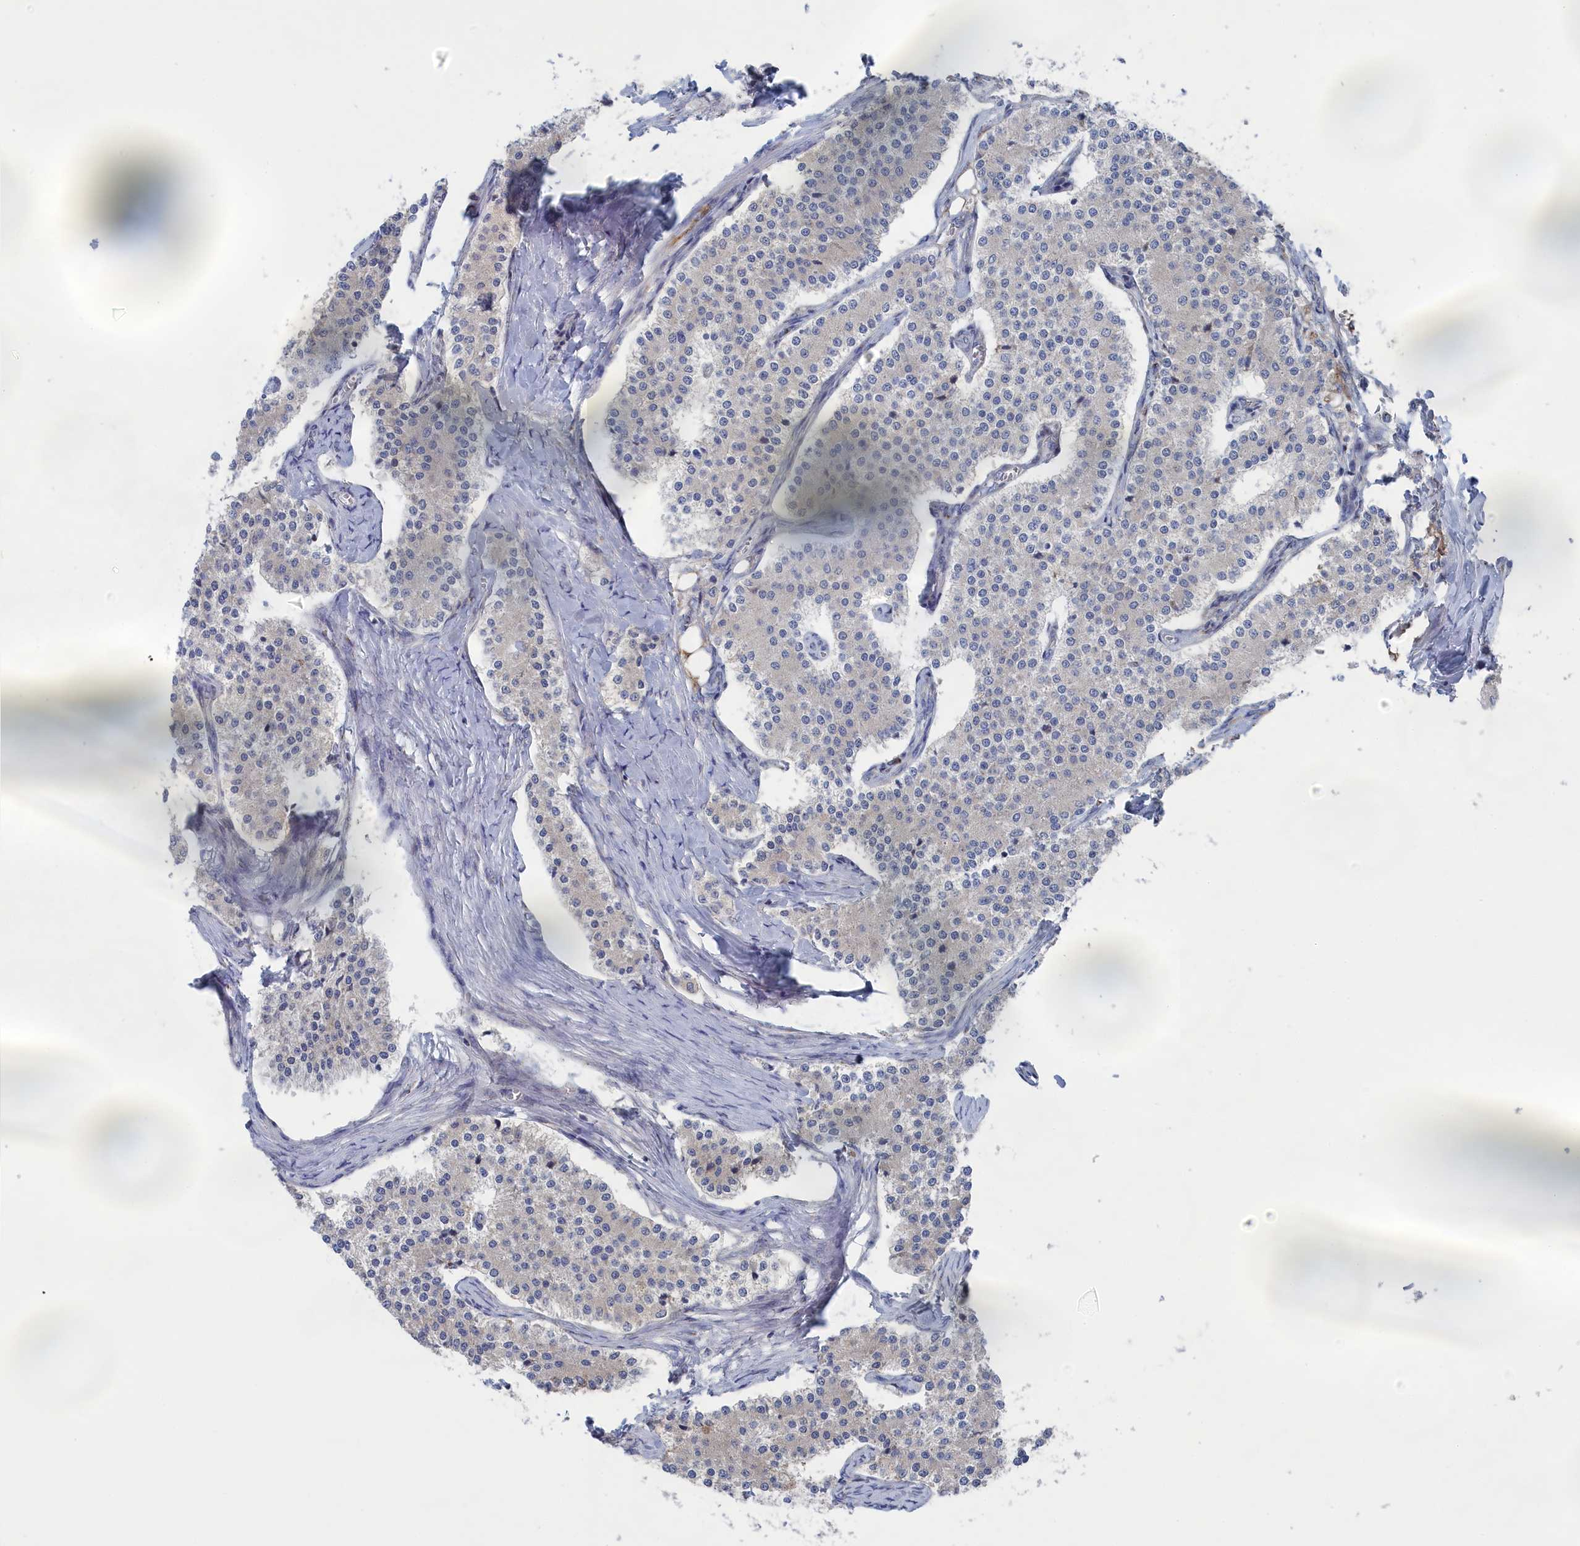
{"staining": {"intensity": "negative", "quantity": "none", "location": "none"}, "tissue": "carcinoid", "cell_type": "Tumor cells", "image_type": "cancer", "snomed": [{"axis": "morphology", "description": "Carcinoid, malignant, NOS"}, {"axis": "topography", "description": "Colon"}], "caption": "Carcinoid stained for a protein using immunohistochemistry (IHC) shows no expression tumor cells.", "gene": "IRX1", "patient": {"sex": "female", "age": 52}}